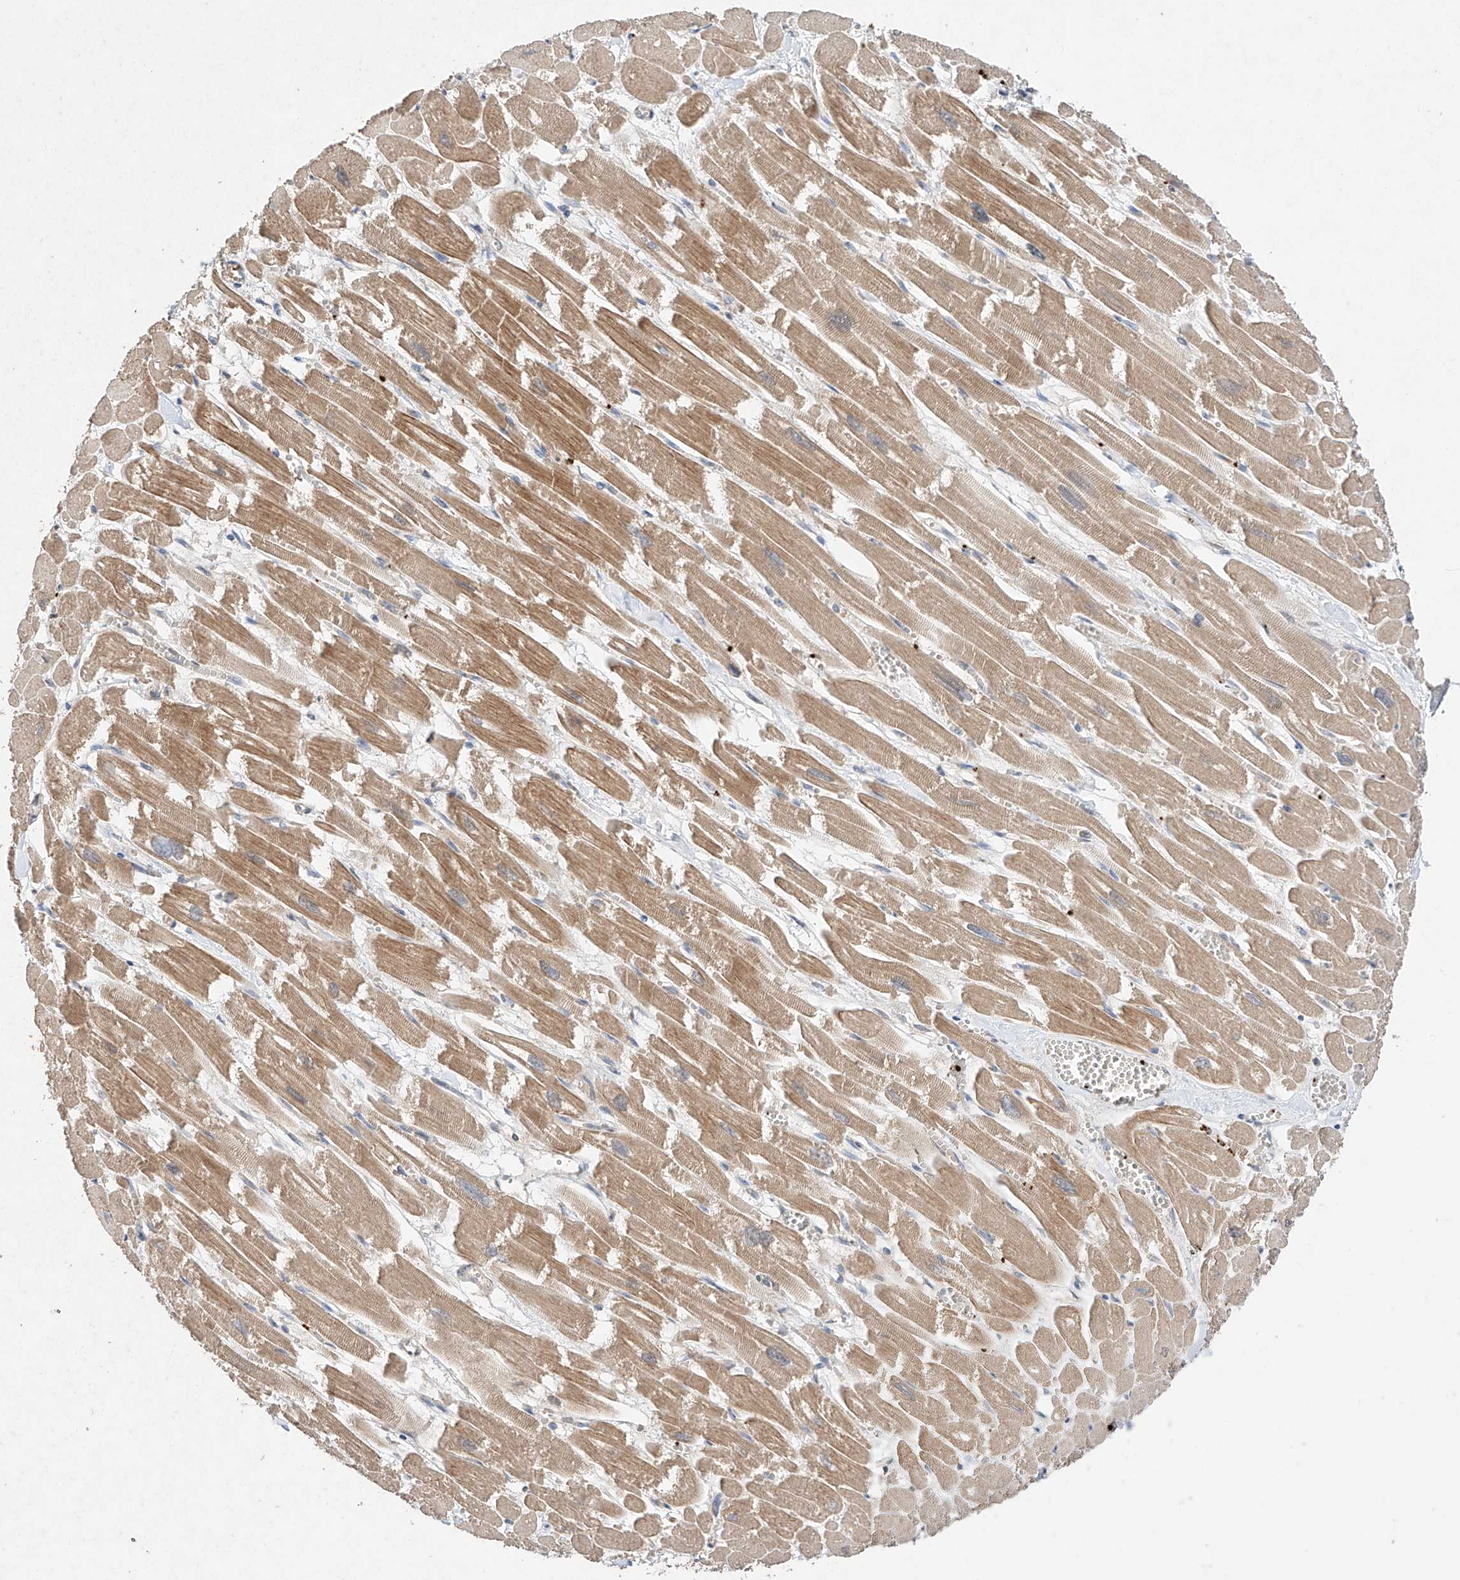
{"staining": {"intensity": "moderate", "quantity": ">75%", "location": "cytoplasmic/membranous"}, "tissue": "heart muscle", "cell_type": "Cardiomyocytes", "image_type": "normal", "snomed": [{"axis": "morphology", "description": "Normal tissue, NOS"}, {"axis": "topography", "description": "Heart"}], "caption": "Human heart muscle stained with a brown dye reveals moderate cytoplasmic/membranous positive expression in approximately >75% of cardiomyocytes.", "gene": "ZFHX2", "patient": {"sex": "male", "age": 54}}